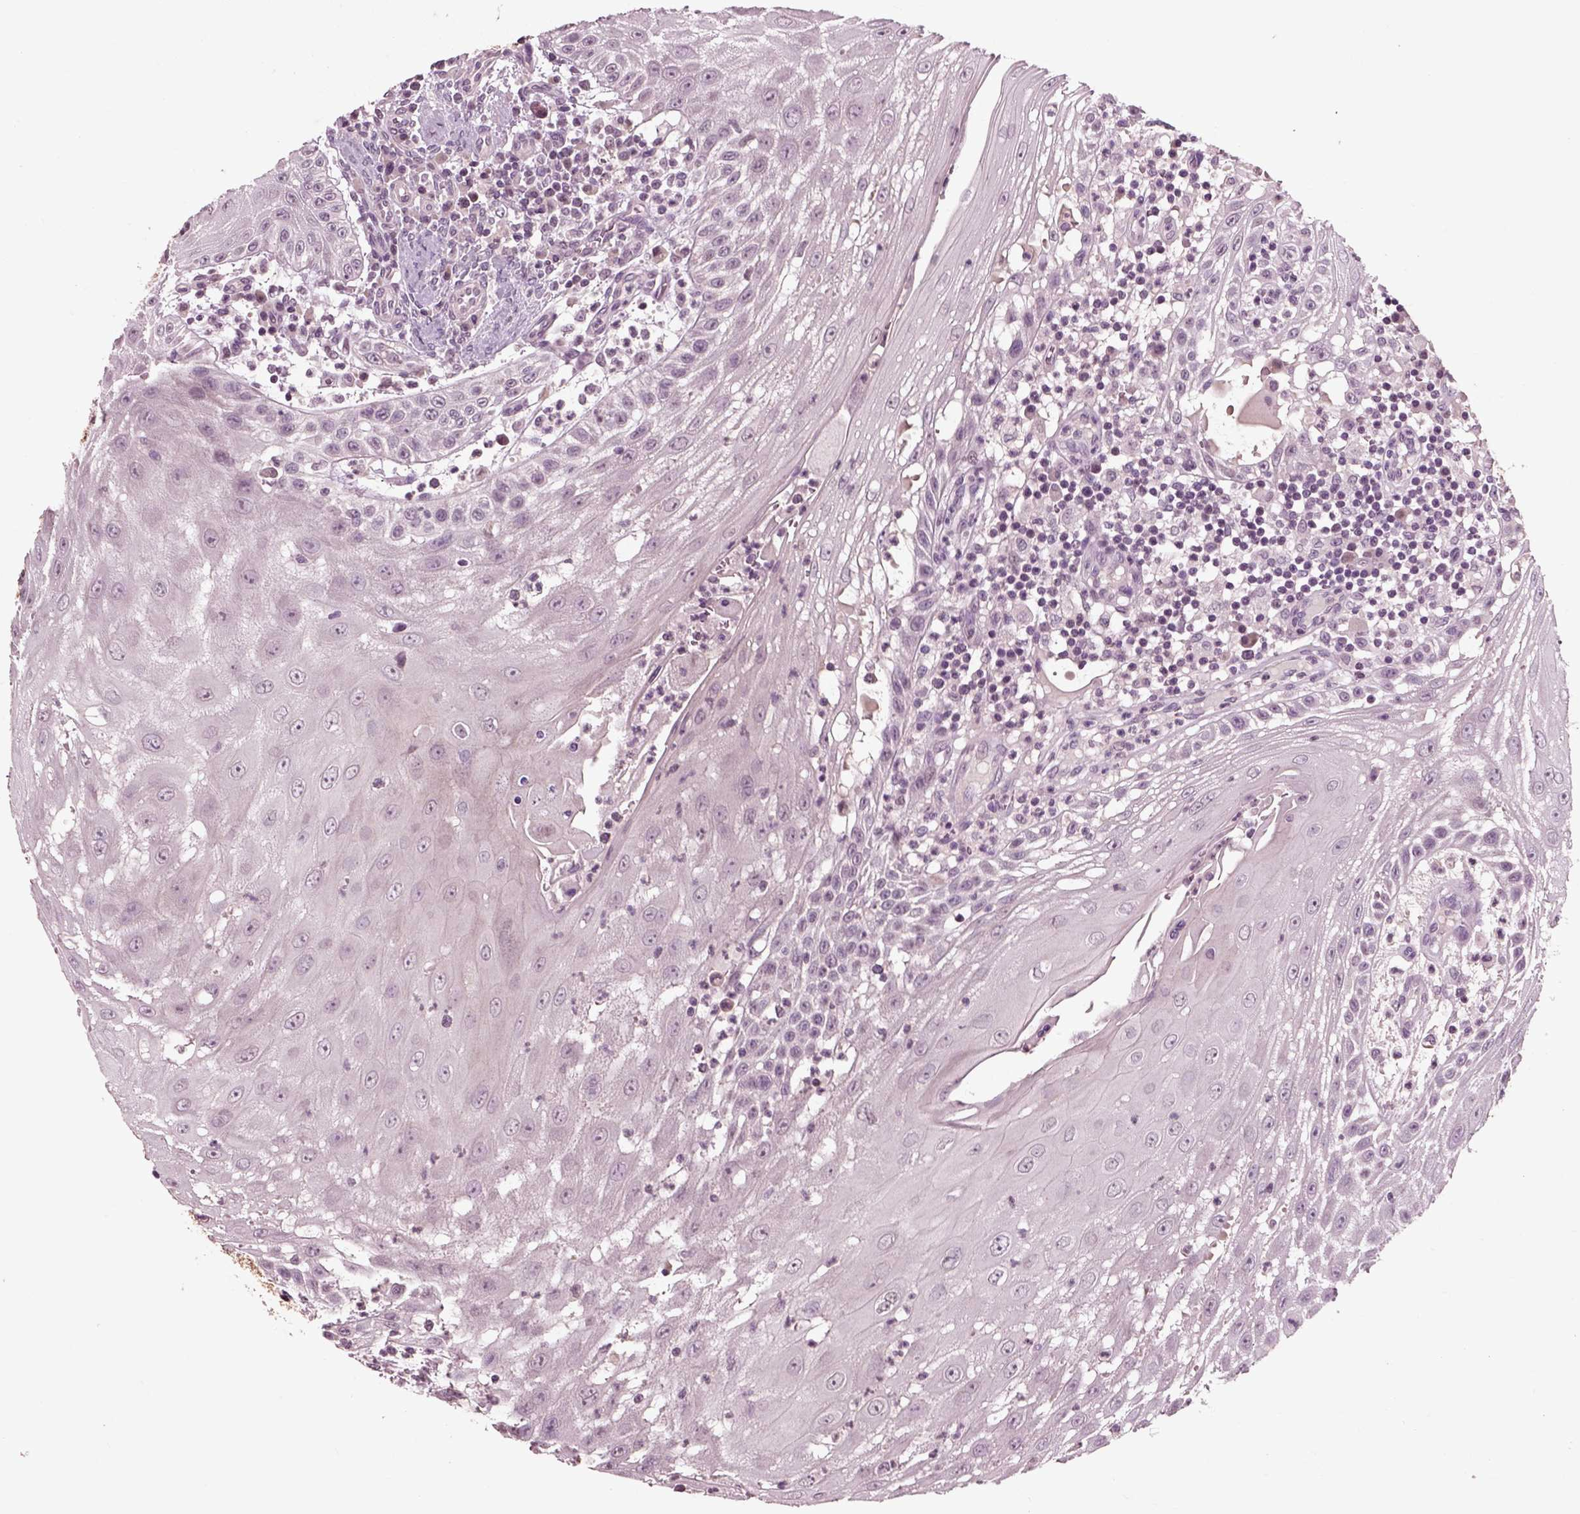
{"staining": {"intensity": "negative", "quantity": "none", "location": "none"}, "tissue": "head and neck cancer", "cell_type": "Tumor cells", "image_type": "cancer", "snomed": [{"axis": "morphology", "description": "Squamous cell carcinoma, NOS"}, {"axis": "topography", "description": "Oral tissue"}, {"axis": "topography", "description": "Head-Neck"}], "caption": "Immunohistochemistry image of neoplastic tissue: human head and neck cancer stained with DAB displays no significant protein expression in tumor cells. (DAB (3,3'-diaminobenzidine) immunohistochemistry (IHC) visualized using brightfield microscopy, high magnification).", "gene": "CHGB", "patient": {"sex": "male", "age": 58}}